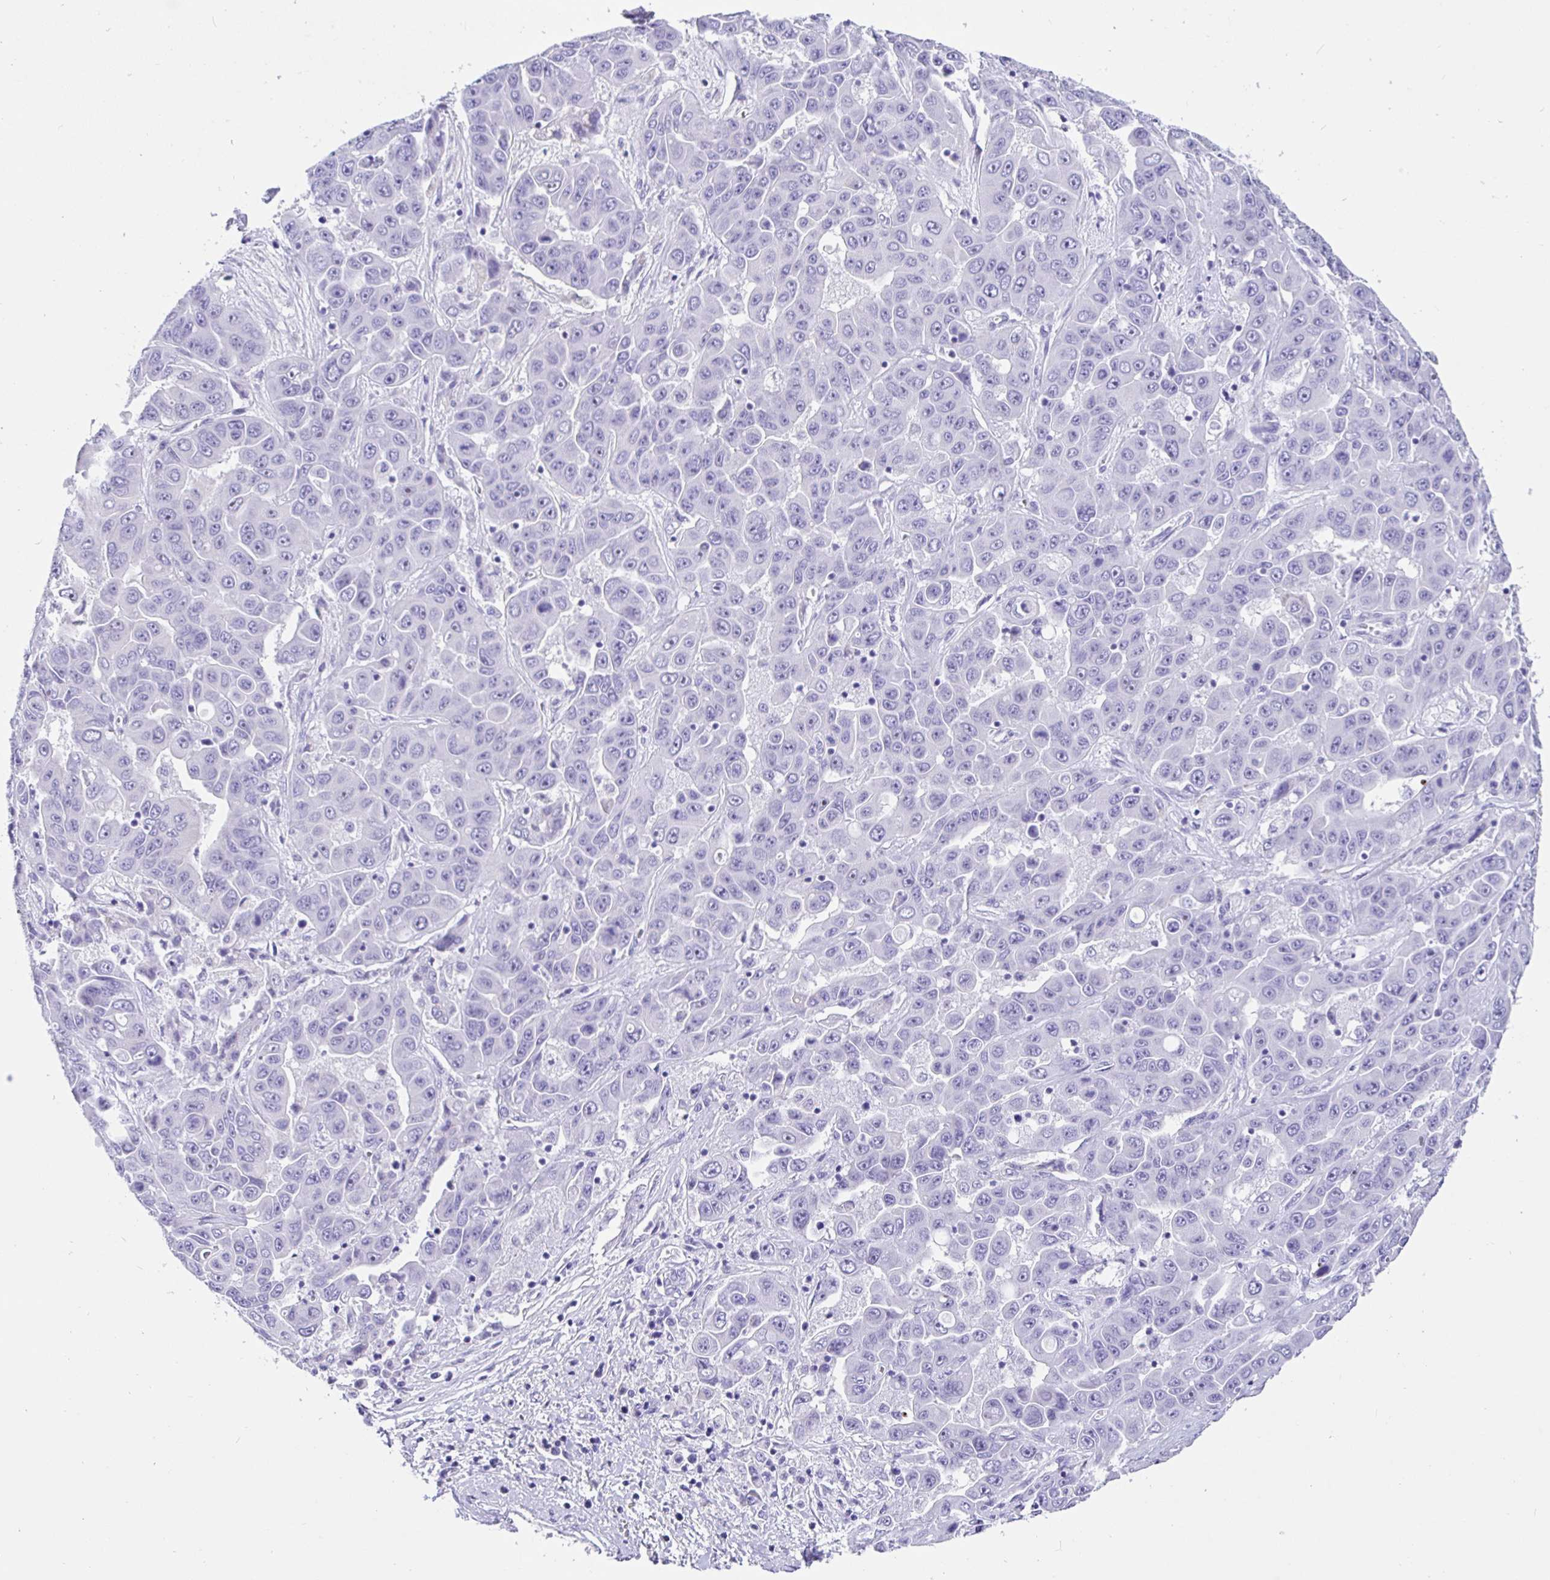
{"staining": {"intensity": "negative", "quantity": "none", "location": "none"}, "tissue": "liver cancer", "cell_type": "Tumor cells", "image_type": "cancer", "snomed": [{"axis": "morphology", "description": "Cholangiocarcinoma"}, {"axis": "topography", "description": "Liver"}], "caption": "Immunohistochemistry image of neoplastic tissue: liver cholangiocarcinoma stained with DAB shows no significant protein positivity in tumor cells.", "gene": "PRAMEF19", "patient": {"sex": "female", "age": 52}}